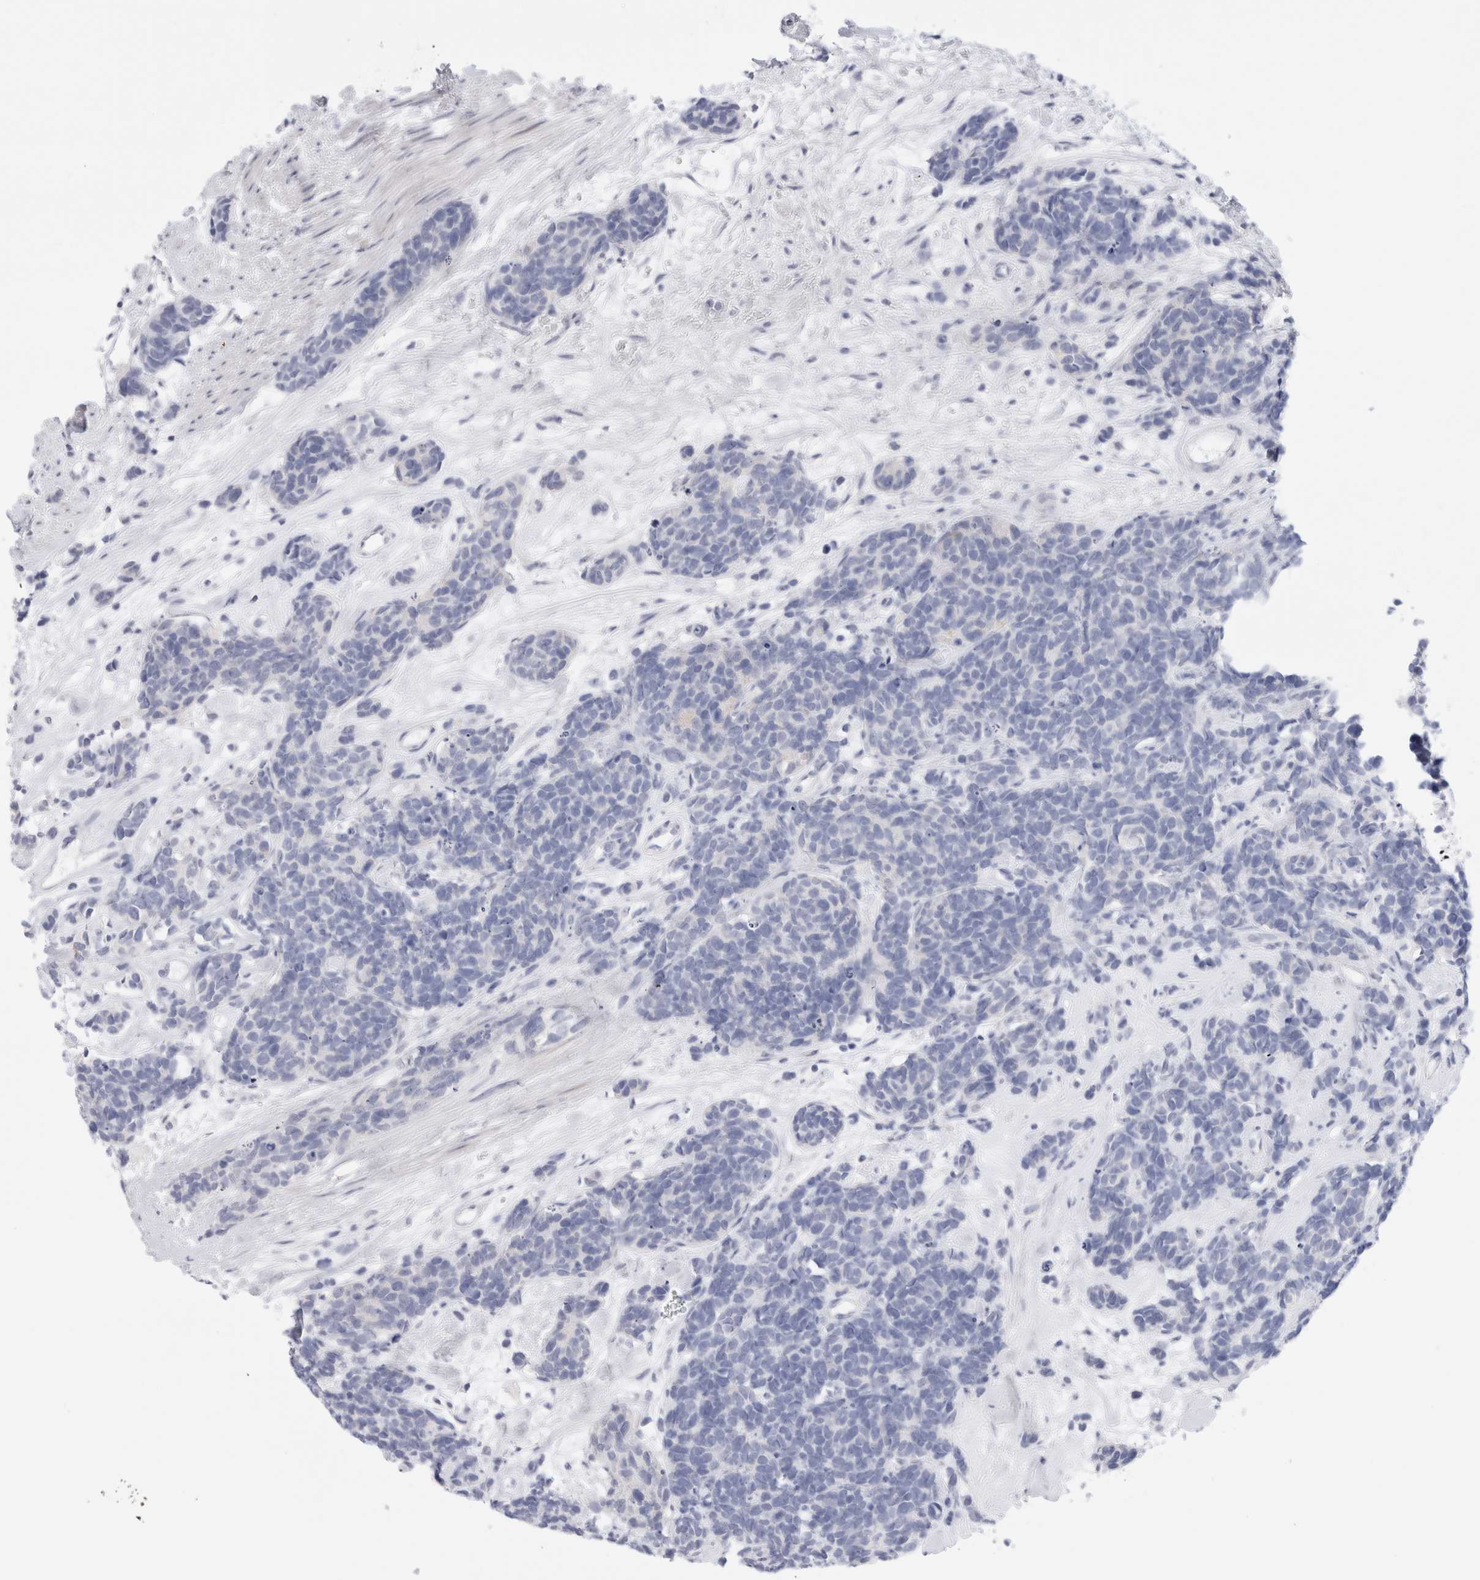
{"staining": {"intensity": "negative", "quantity": "none", "location": "none"}, "tissue": "carcinoid", "cell_type": "Tumor cells", "image_type": "cancer", "snomed": [{"axis": "morphology", "description": "Carcinoma, NOS"}, {"axis": "morphology", "description": "Carcinoid, malignant, NOS"}, {"axis": "topography", "description": "Urinary bladder"}], "caption": "Carcinoid stained for a protein using immunohistochemistry (IHC) displays no expression tumor cells.", "gene": "MUC15", "patient": {"sex": "male", "age": 57}}